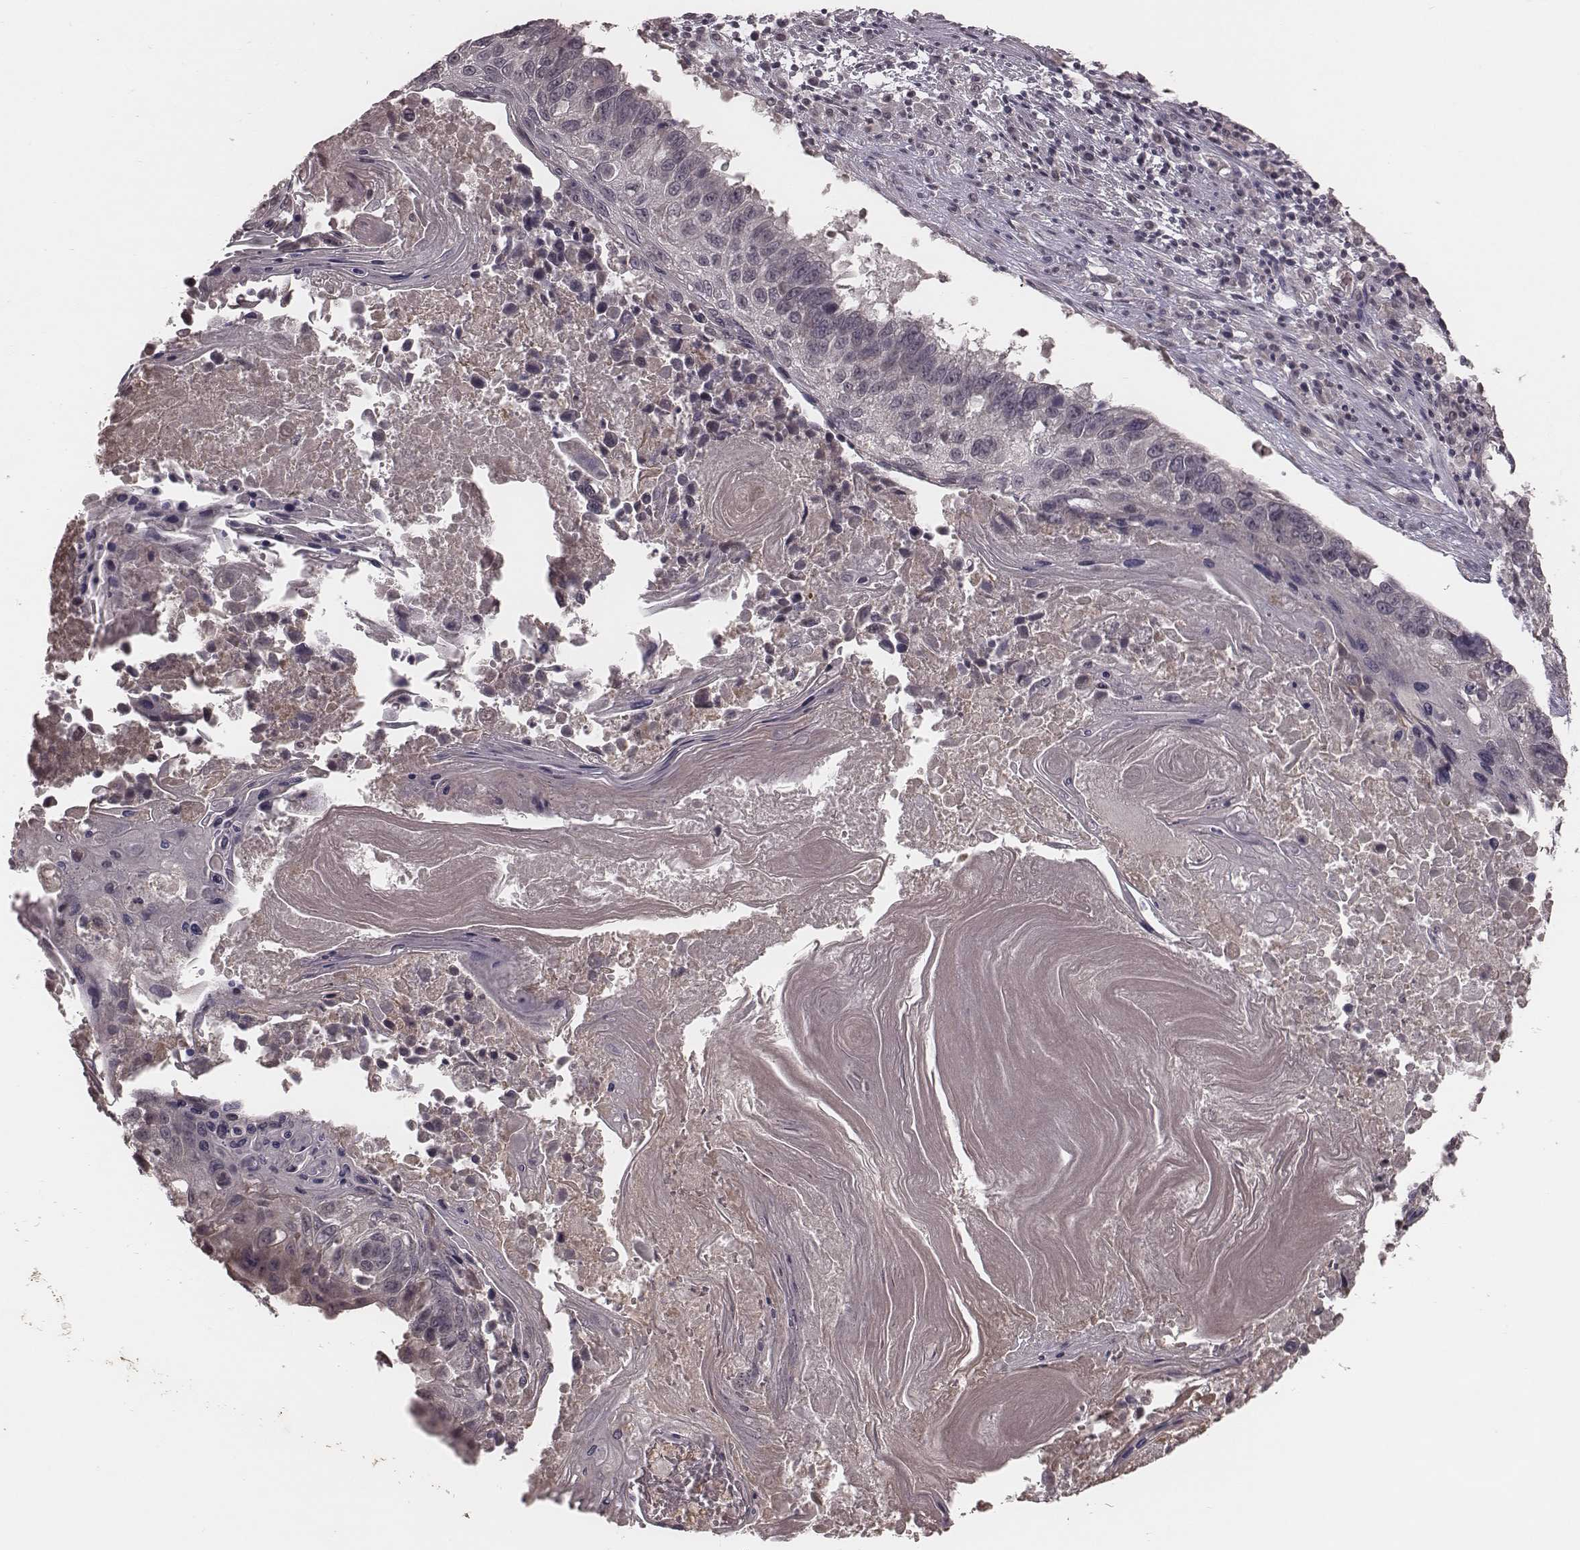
{"staining": {"intensity": "negative", "quantity": "none", "location": "none"}, "tissue": "lung cancer", "cell_type": "Tumor cells", "image_type": "cancer", "snomed": [{"axis": "morphology", "description": "Squamous cell carcinoma, NOS"}, {"axis": "topography", "description": "Lung"}], "caption": "An image of human lung cancer is negative for staining in tumor cells.", "gene": "IL5", "patient": {"sex": "male", "age": 73}}